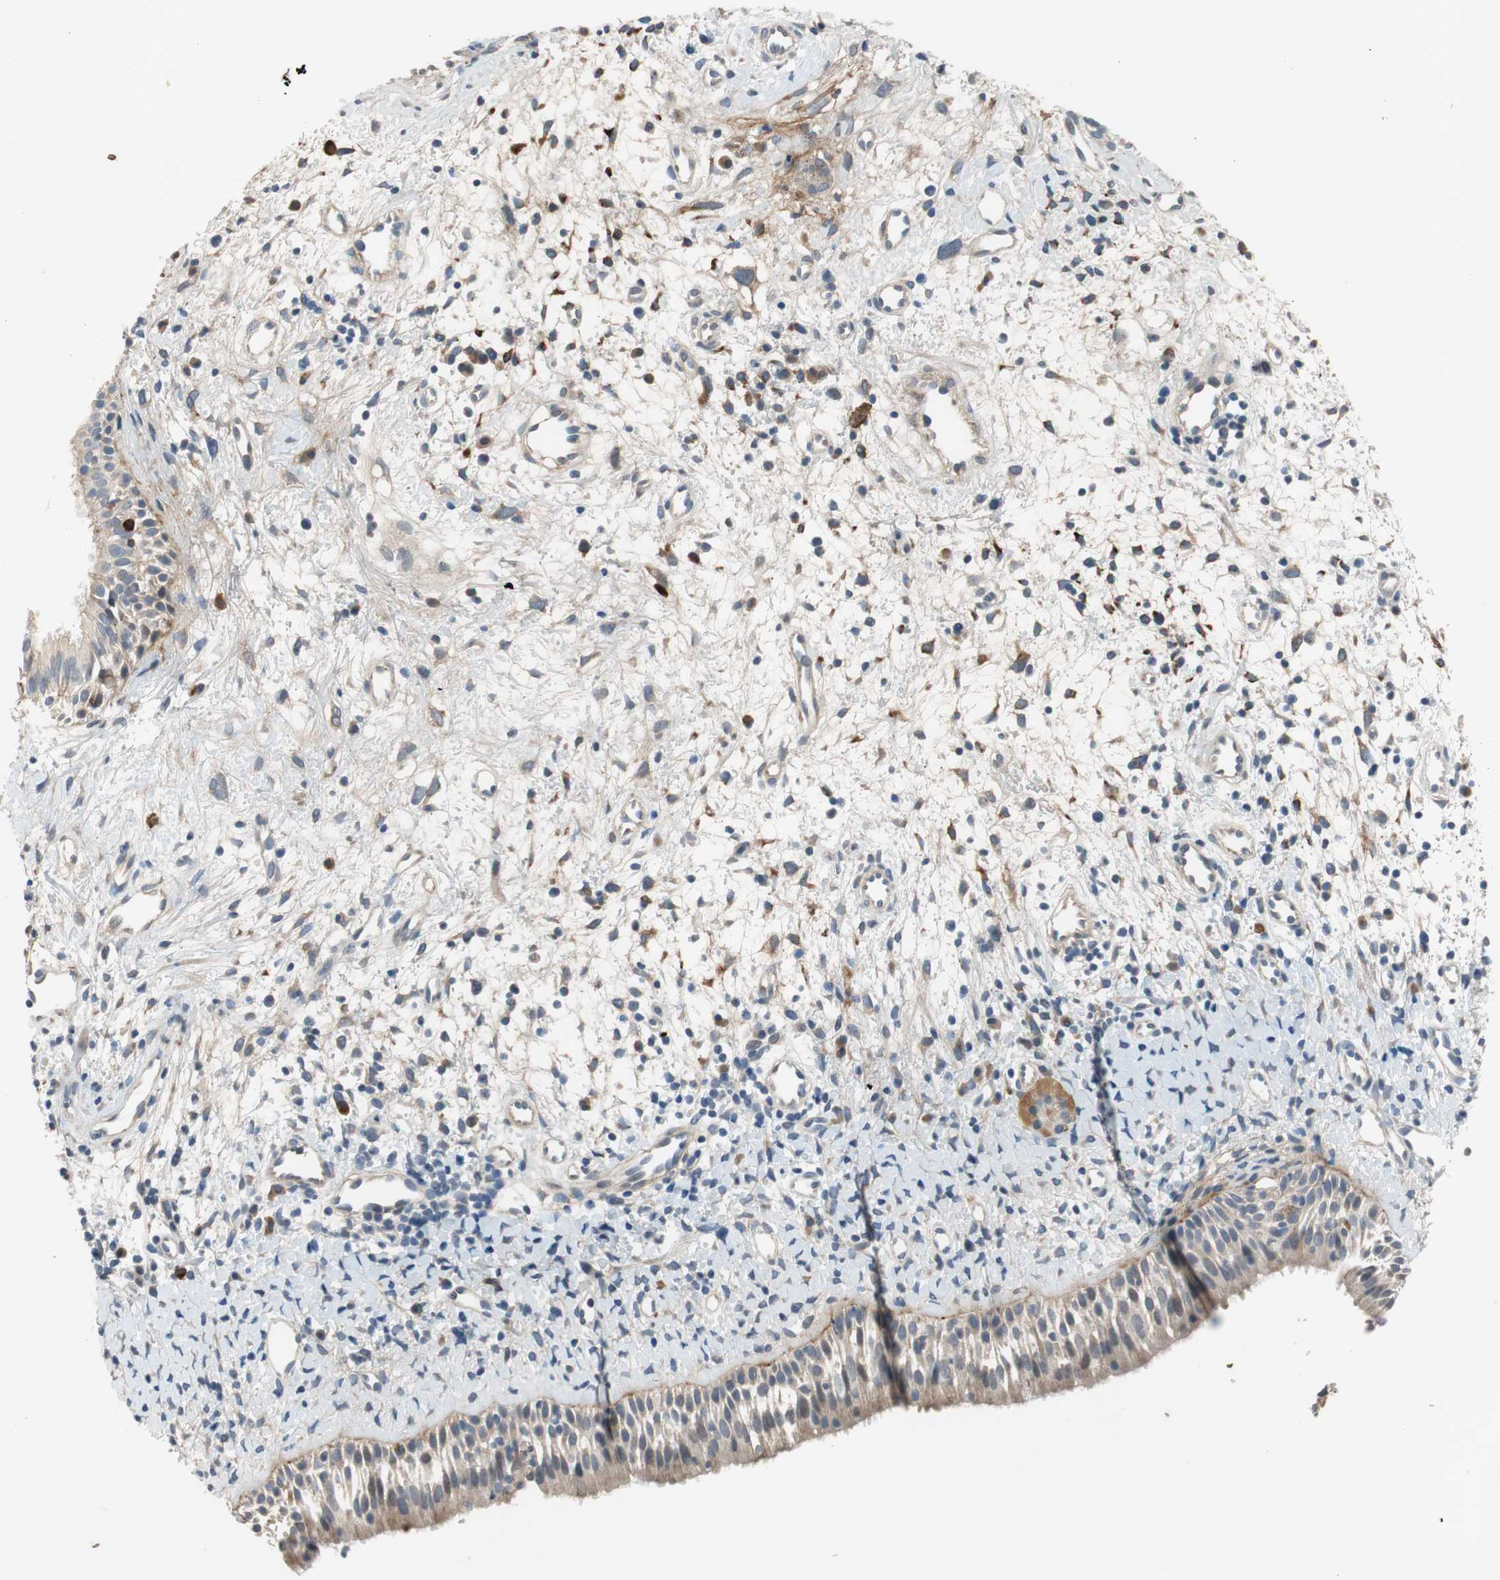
{"staining": {"intensity": "moderate", "quantity": "25%-75%", "location": "cytoplasmic/membranous"}, "tissue": "nasopharynx", "cell_type": "Respiratory epithelial cells", "image_type": "normal", "snomed": [{"axis": "morphology", "description": "Normal tissue, NOS"}, {"axis": "topography", "description": "Nasopharynx"}], "caption": "Protein staining of normal nasopharynx shows moderate cytoplasmic/membranous positivity in about 25%-75% of respiratory epithelial cells. The staining was performed using DAB (3,3'-diaminobenzidine) to visualize the protein expression in brown, while the nuclei were stained in blue with hematoxylin (Magnification: 20x).", "gene": "COL12A1", "patient": {"sex": "male", "age": 22}}